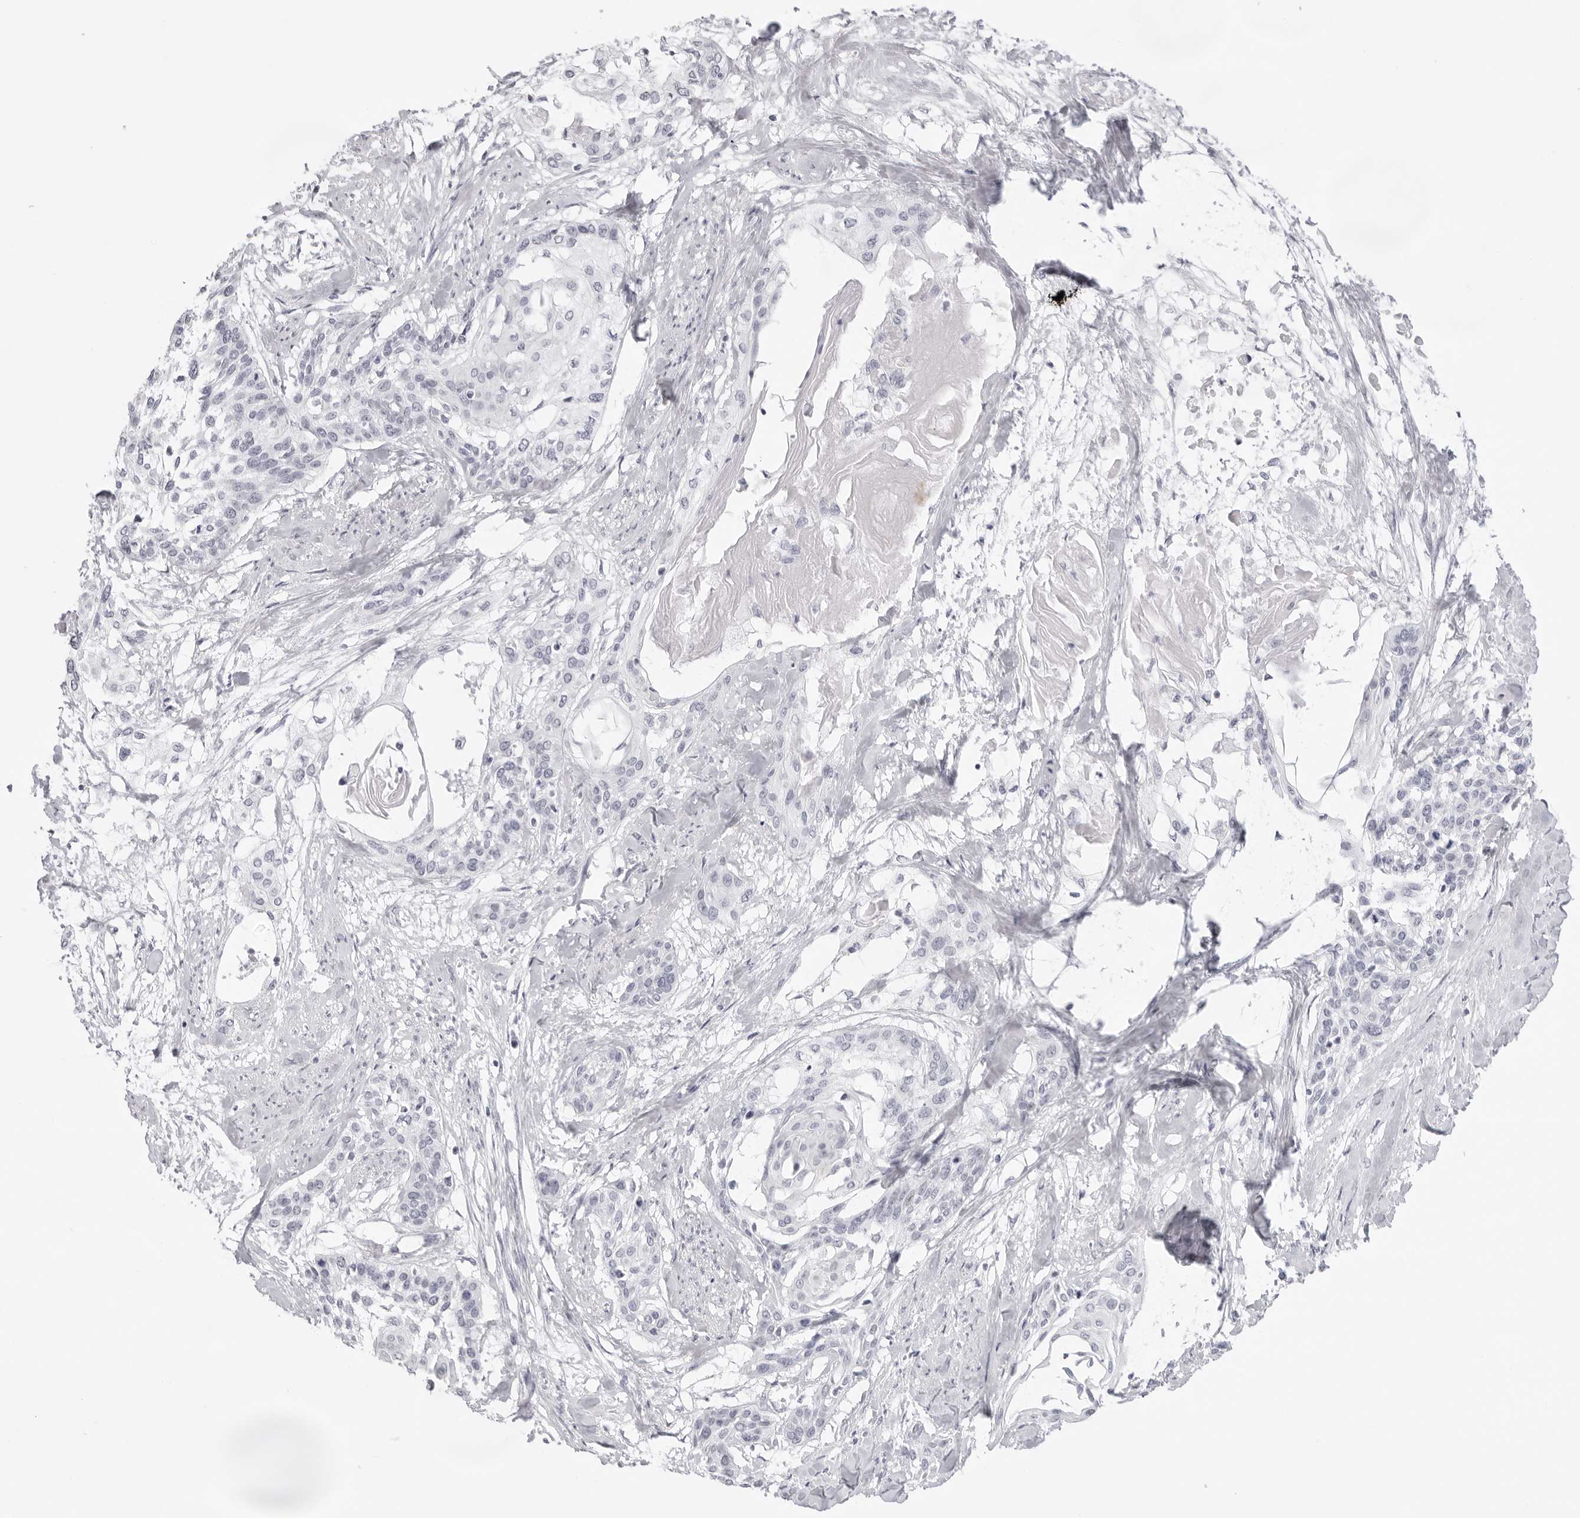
{"staining": {"intensity": "negative", "quantity": "none", "location": "none"}, "tissue": "cervical cancer", "cell_type": "Tumor cells", "image_type": "cancer", "snomed": [{"axis": "morphology", "description": "Squamous cell carcinoma, NOS"}, {"axis": "topography", "description": "Cervix"}], "caption": "Immunohistochemistry (IHC) image of neoplastic tissue: squamous cell carcinoma (cervical) stained with DAB (3,3'-diaminobenzidine) displays no significant protein staining in tumor cells.", "gene": "KLK12", "patient": {"sex": "female", "age": 57}}